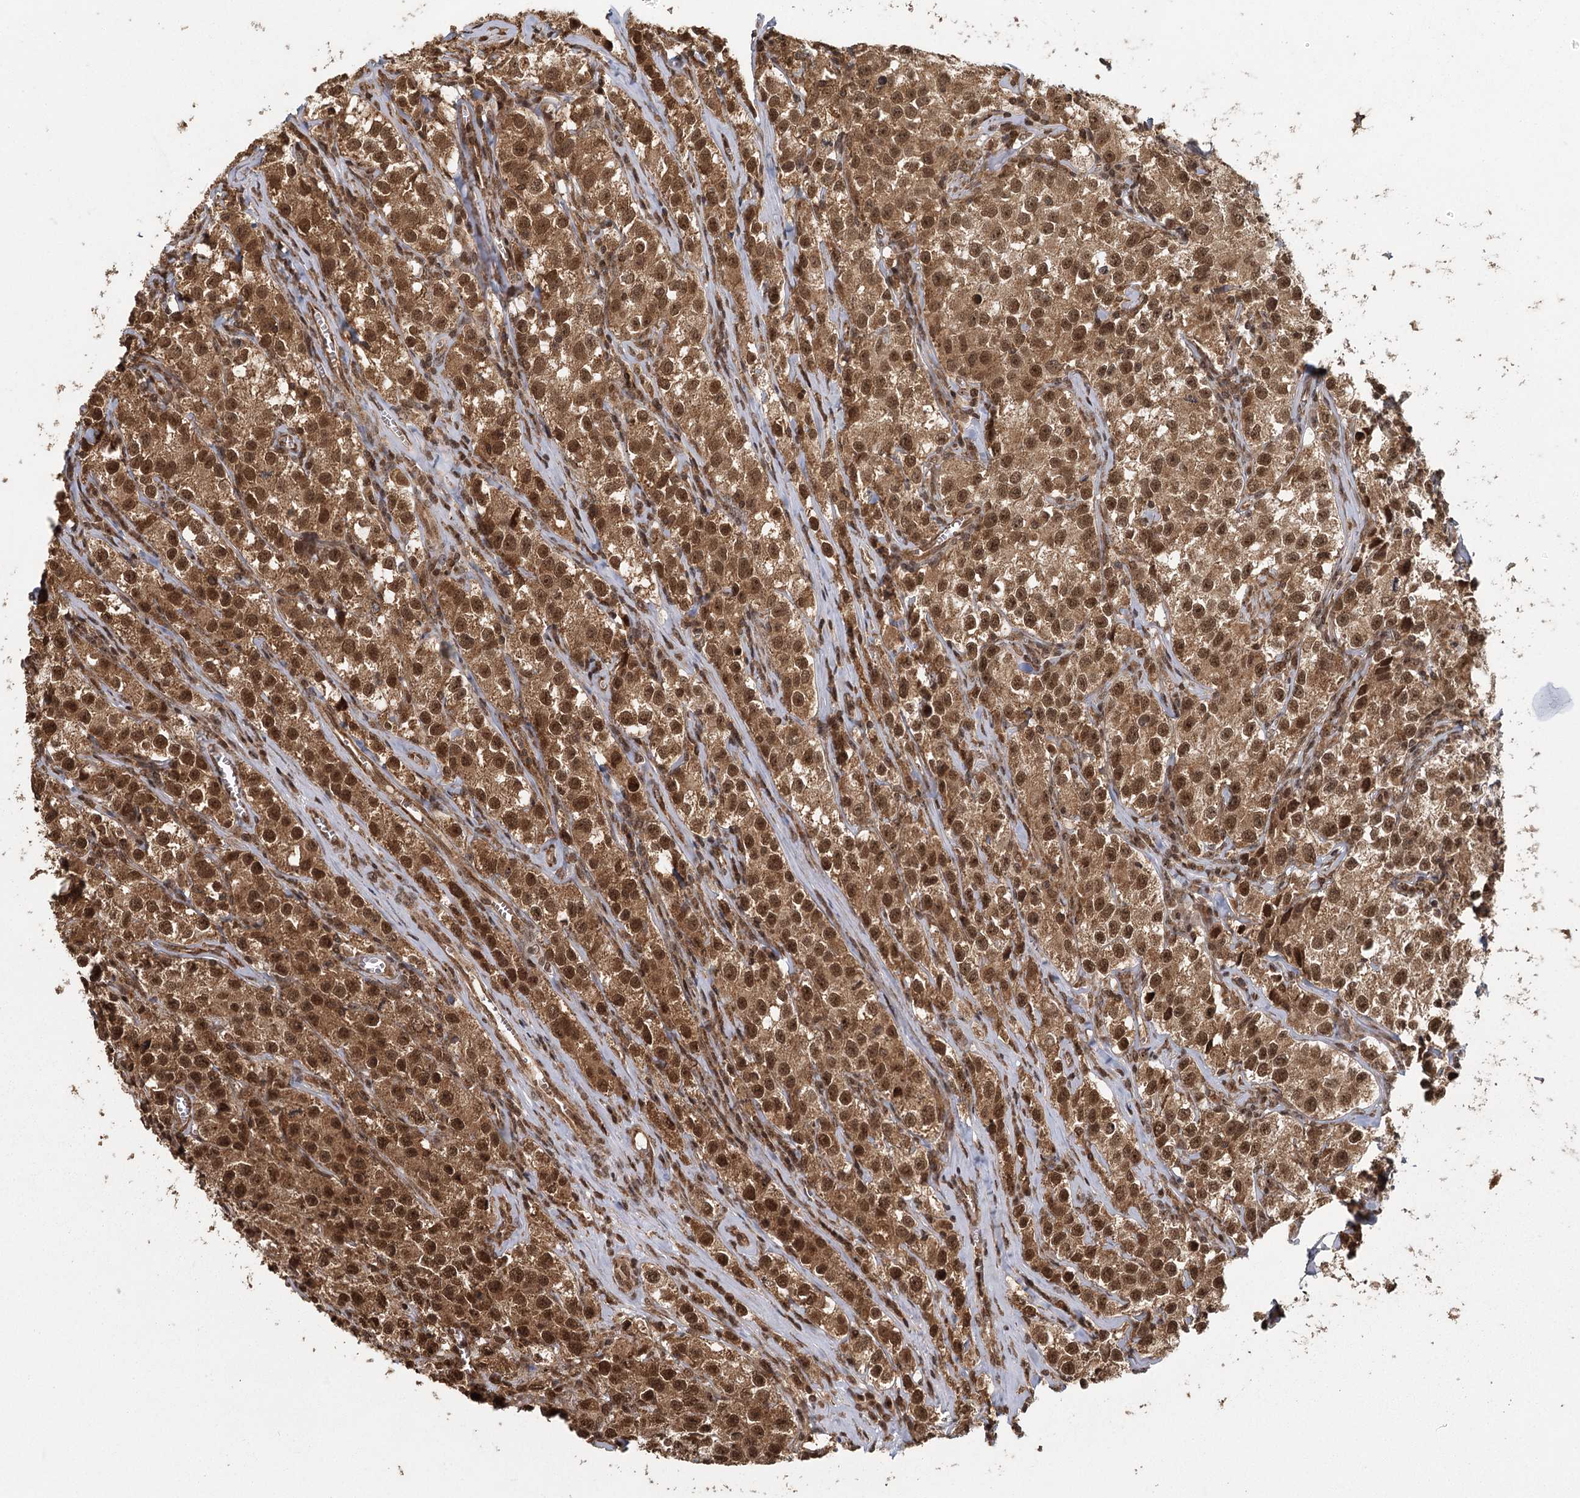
{"staining": {"intensity": "moderate", "quantity": ">75%", "location": "cytoplasmic/membranous,nuclear"}, "tissue": "testis cancer", "cell_type": "Tumor cells", "image_type": "cancer", "snomed": [{"axis": "morphology", "description": "Seminoma, NOS"}, {"axis": "morphology", "description": "Carcinoma, Embryonal, NOS"}, {"axis": "topography", "description": "Testis"}], "caption": "Moderate cytoplasmic/membranous and nuclear staining for a protein is identified in approximately >75% of tumor cells of seminoma (testis) using immunohistochemistry.", "gene": "MICU1", "patient": {"sex": "male", "age": 43}}